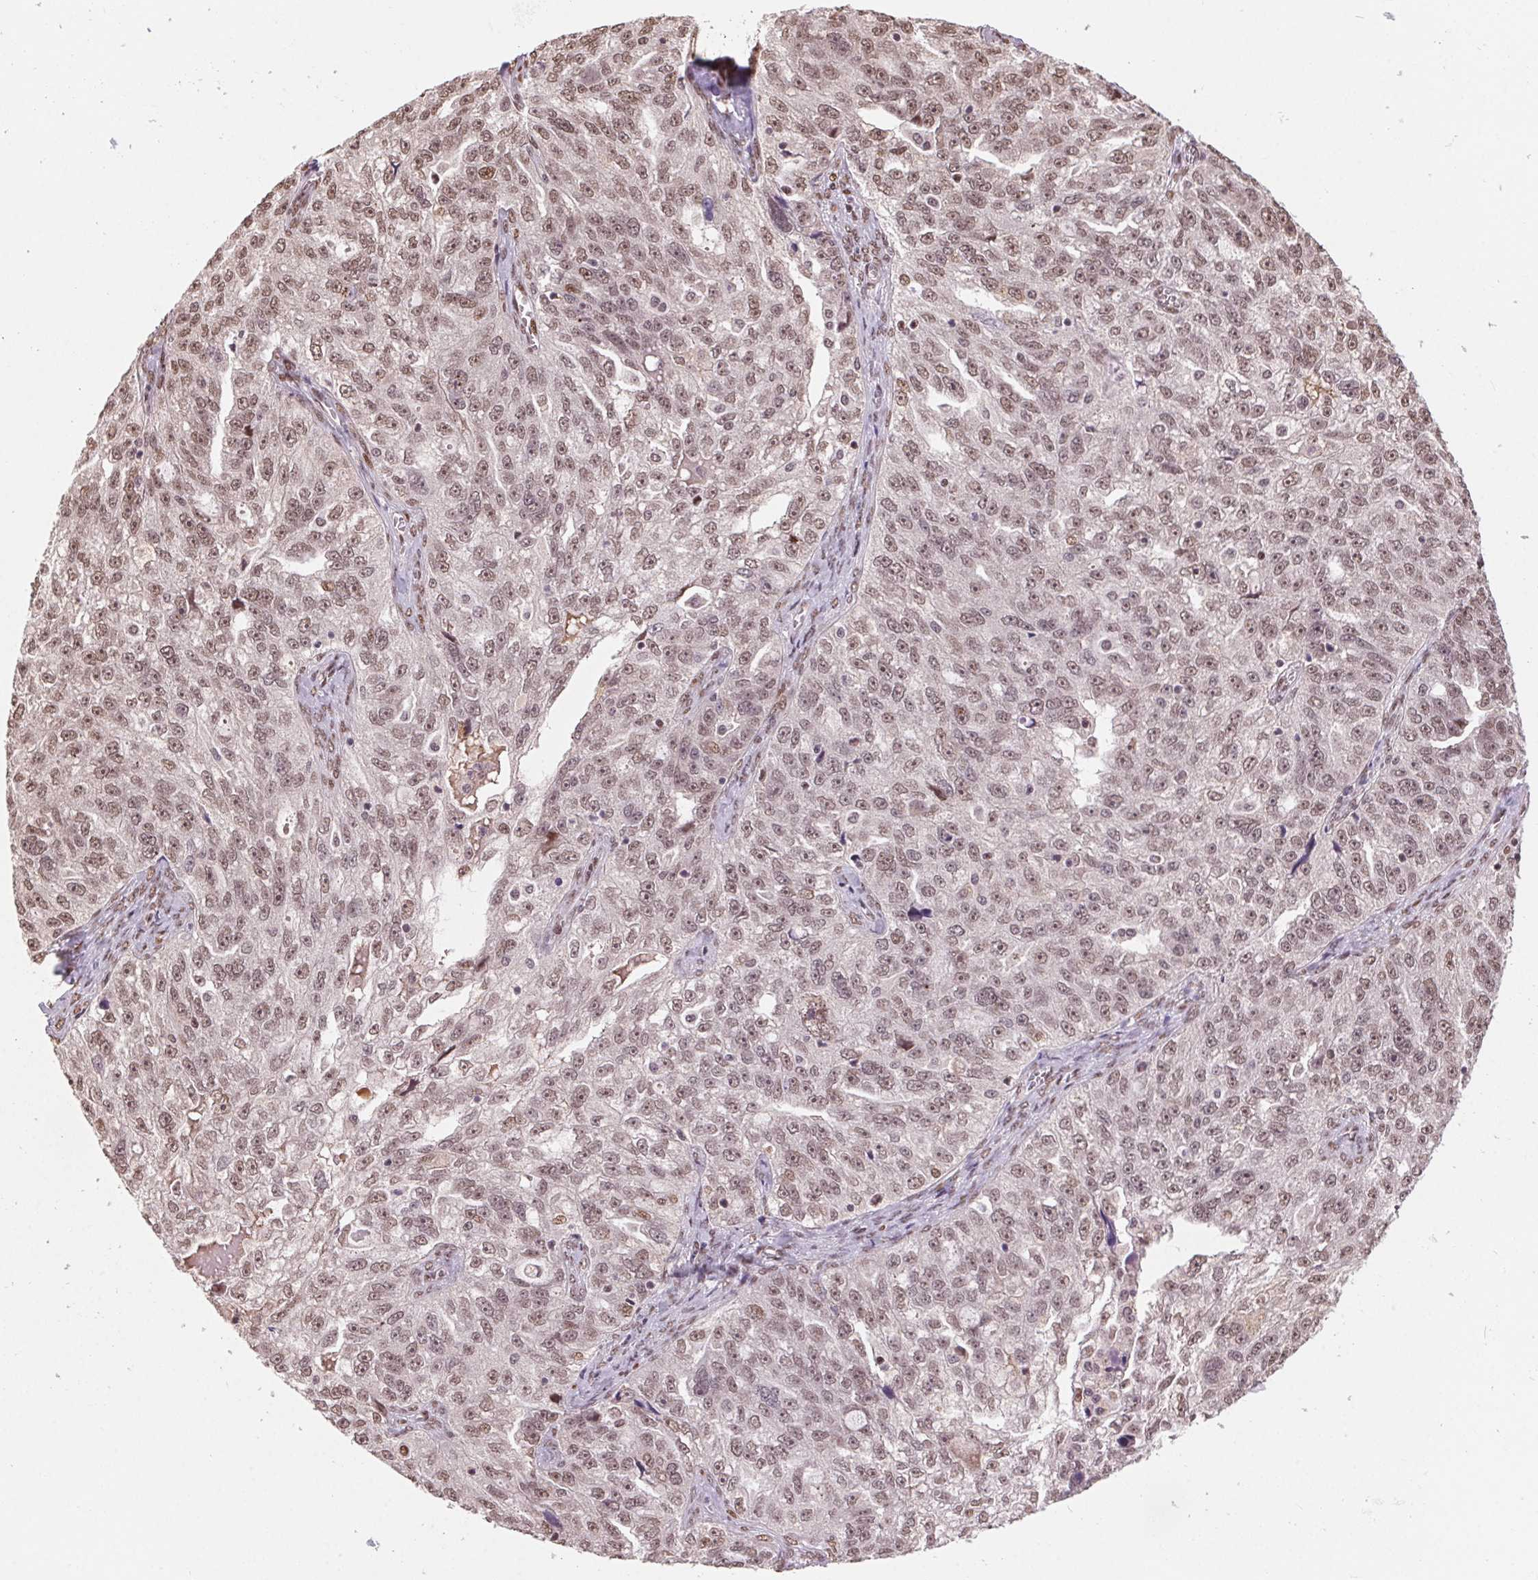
{"staining": {"intensity": "weak", "quantity": ">75%", "location": "nuclear"}, "tissue": "ovarian cancer", "cell_type": "Tumor cells", "image_type": "cancer", "snomed": [{"axis": "morphology", "description": "Cystadenocarcinoma, serous, NOS"}, {"axis": "topography", "description": "Ovary"}], "caption": "Immunohistochemistry histopathology image of human ovarian cancer stained for a protein (brown), which reveals low levels of weak nuclear expression in approximately >75% of tumor cells.", "gene": "RAD23A", "patient": {"sex": "female", "age": 51}}